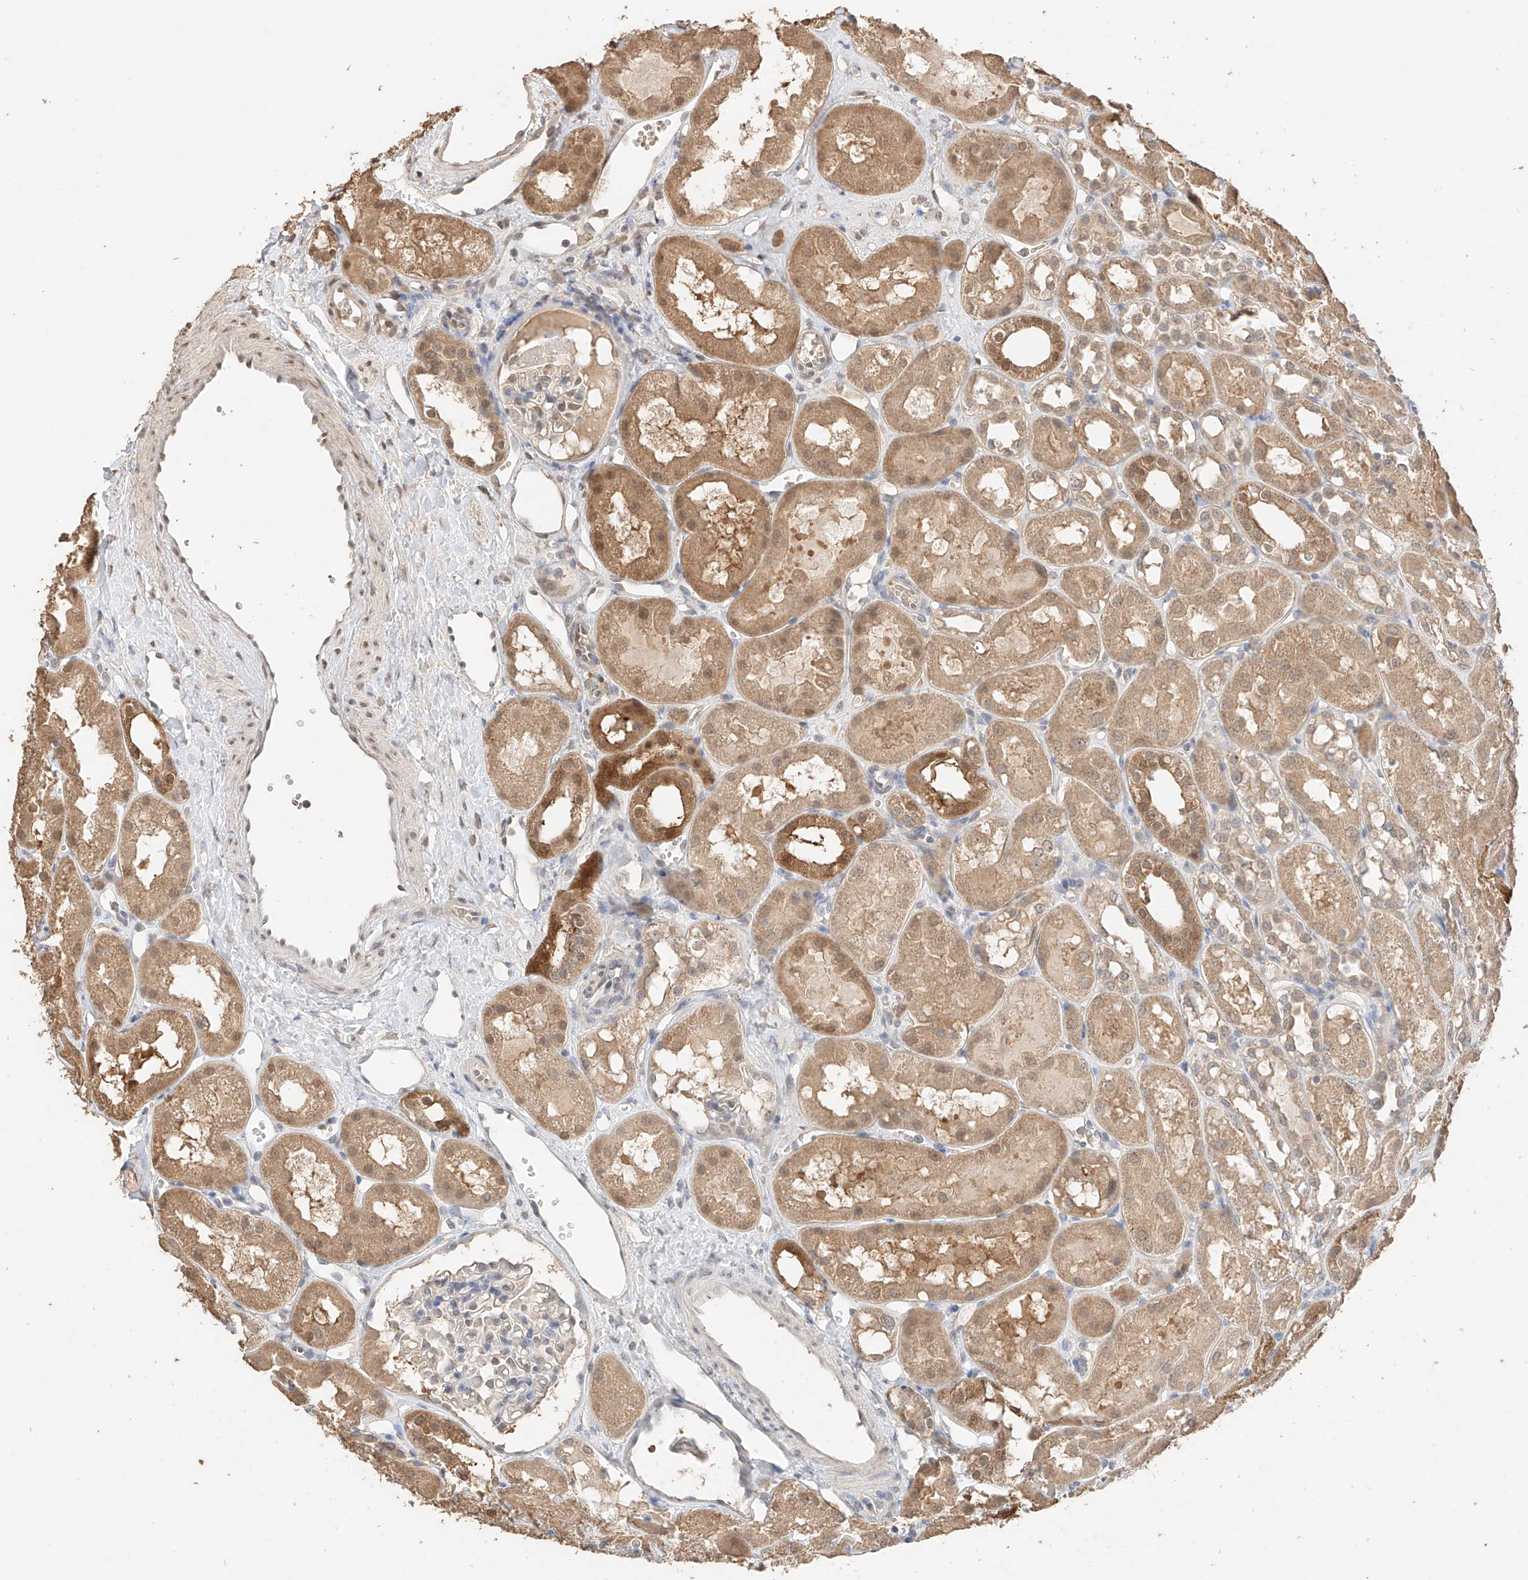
{"staining": {"intensity": "weak", "quantity": "<25%", "location": "nuclear"}, "tissue": "kidney", "cell_type": "Cells in glomeruli", "image_type": "normal", "snomed": [{"axis": "morphology", "description": "Normal tissue, NOS"}, {"axis": "topography", "description": "Kidney"}], "caption": "Immunohistochemistry image of benign kidney stained for a protein (brown), which displays no staining in cells in glomeruli. Nuclei are stained in blue.", "gene": "IL22RA2", "patient": {"sex": "male", "age": 16}}